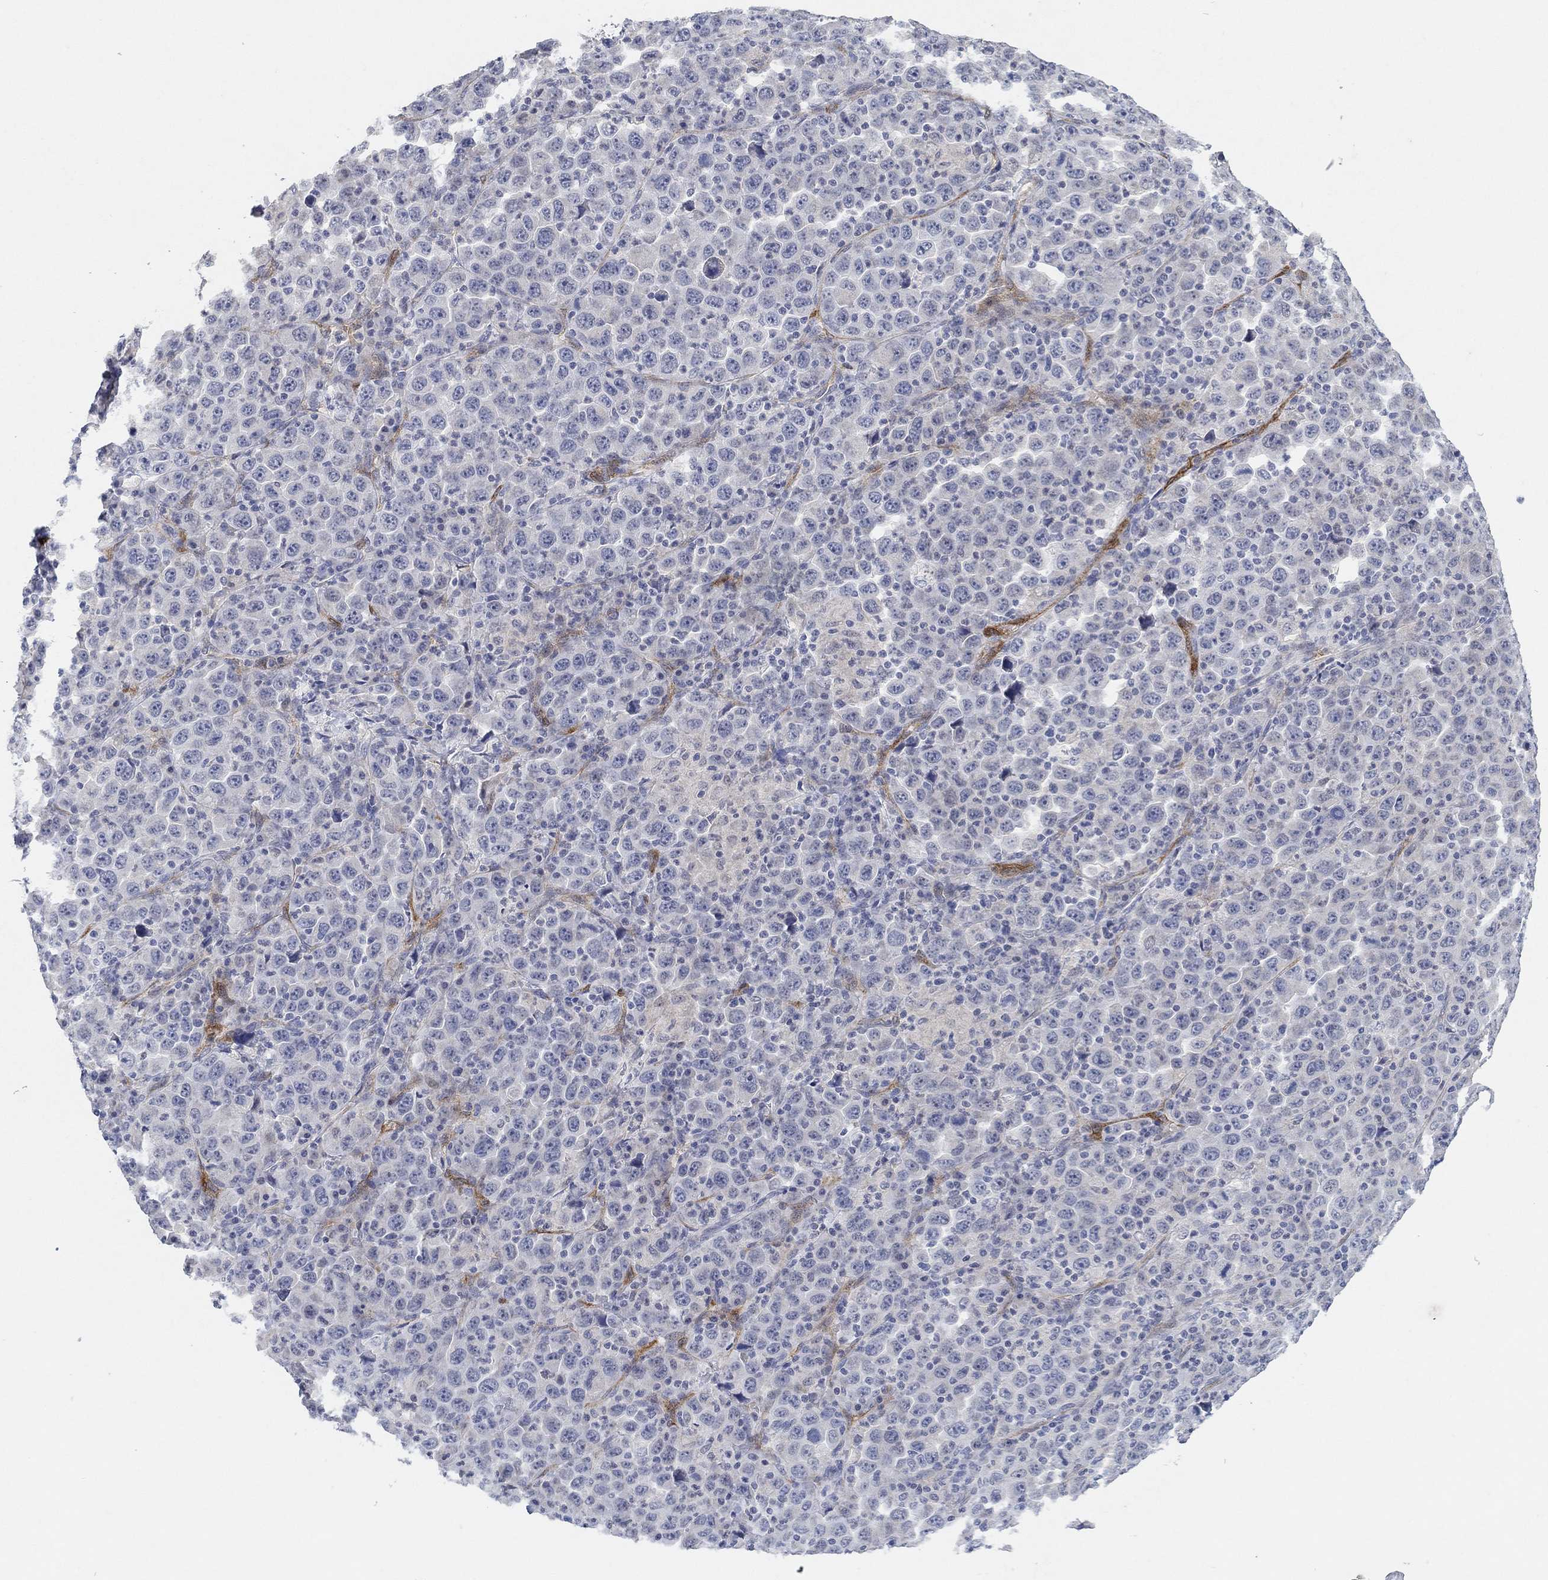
{"staining": {"intensity": "negative", "quantity": "none", "location": "none"}, "tissue": "stomach cancer", "cell_type": "Tumor cells", "image_type": "cancer", "snomed": [{"axis": "morphology", "description": "Normal tissue, NOS"}, {"axis": "morphology", "description": "Adenocarcinoma, NOS"}, {"axis": "topography", "description": "Stomach, upper"}, {"axis": "topography", "description": "Stomach"}], "caption": "Tumor cells are negative for brown protein staining in adenocarcinoma (stomach).", "gene": "VAT1L", "patient": {"sex": "male", "age": 59}}